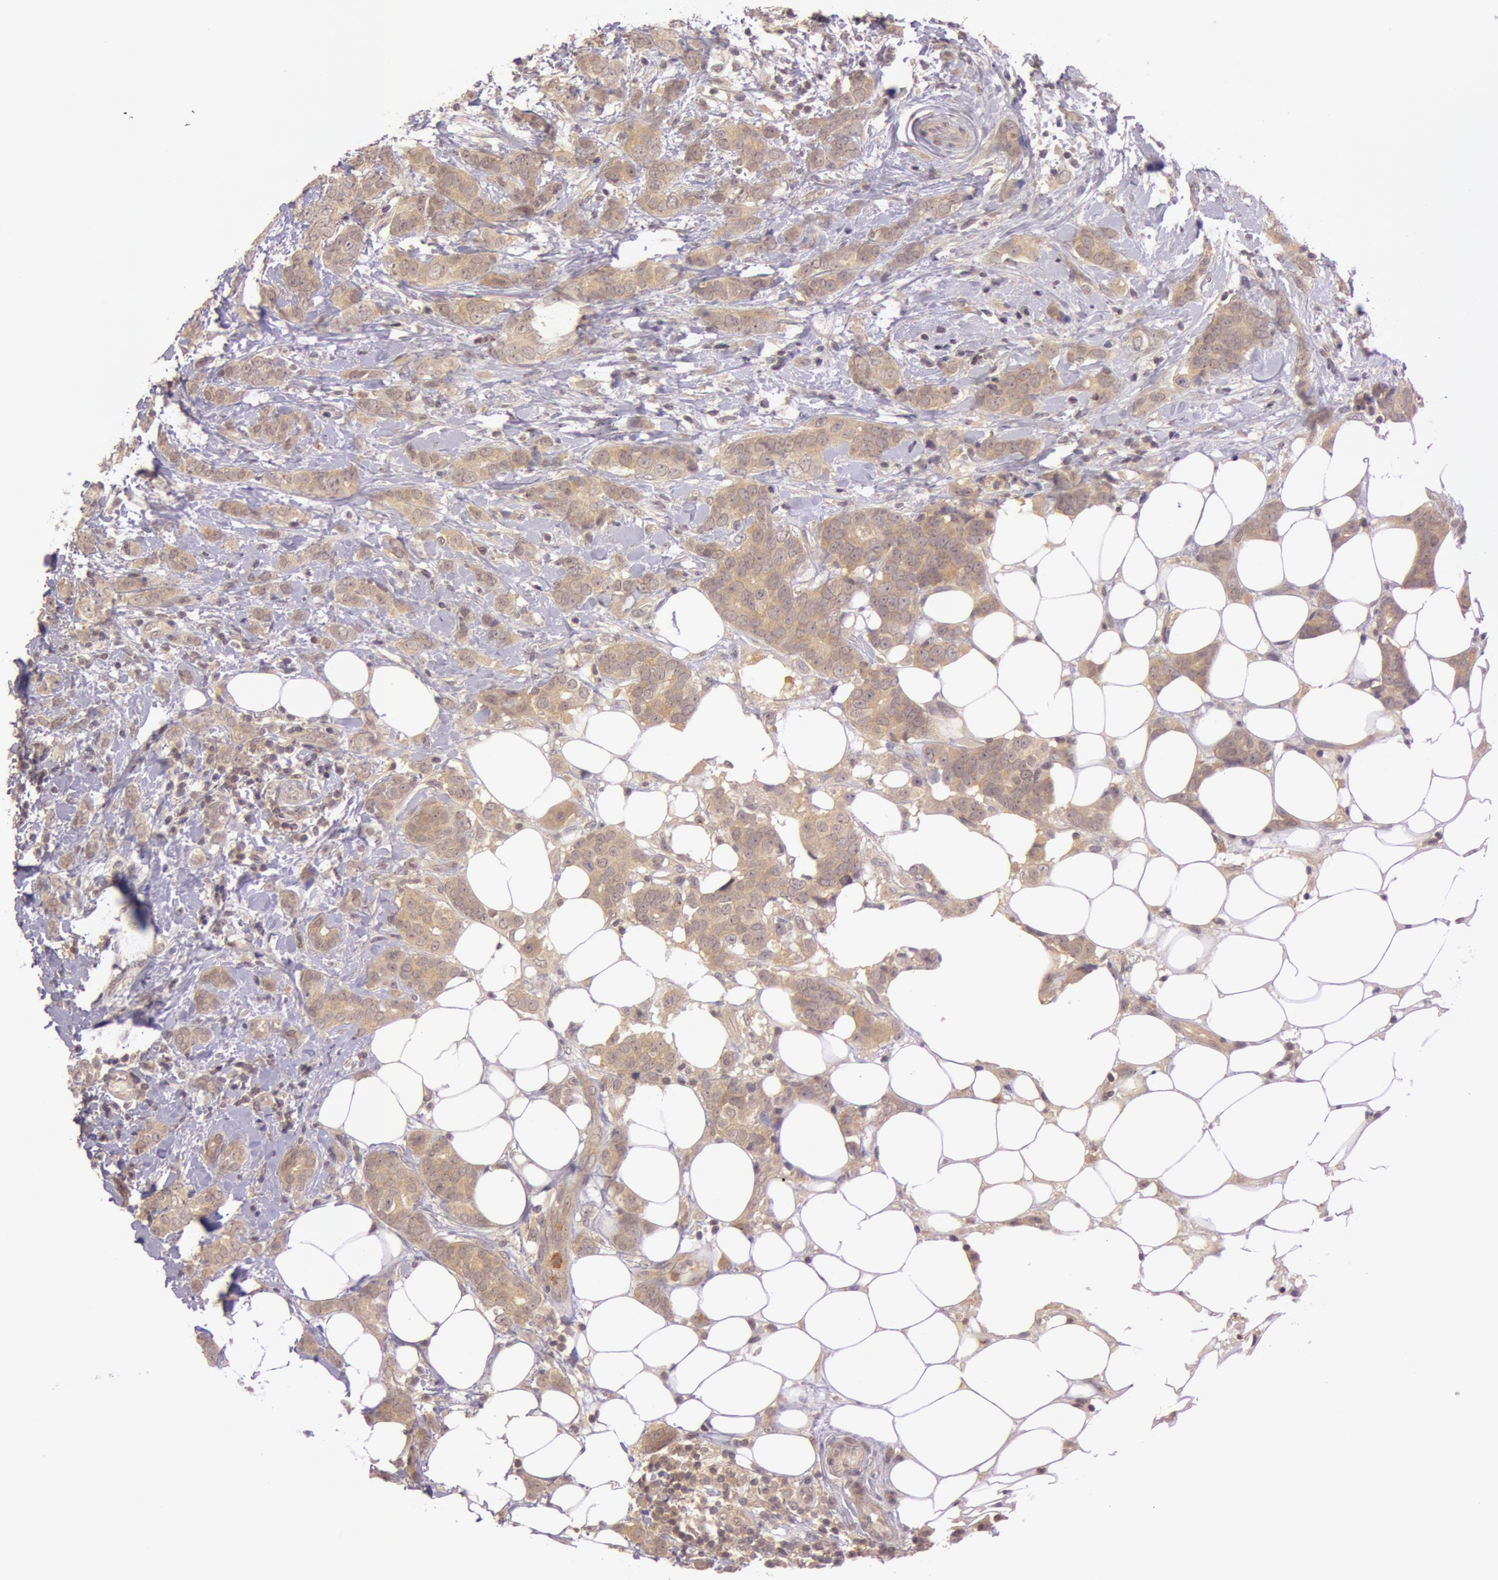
{"staining": {"intensity": "moderate", "quantity": ">75%", "location": "cytoplasmic/membranous"}, "tissue": "breast cancer", "cell_type": "Tumor cells", "image_type": "cancer", "snomed": [{"axis": "morphology", "description": "Duct carcinoma"}, {"axis": "topography", "description": "Breast"}], "caption": "Breast cancer stained for a protein (brown) displays moderate cytoplasmic/membranous positive expression in approximately >75% of tumor cells.", "gene": "ATG2B", "patient": {"sex": "female", "age": 53}}